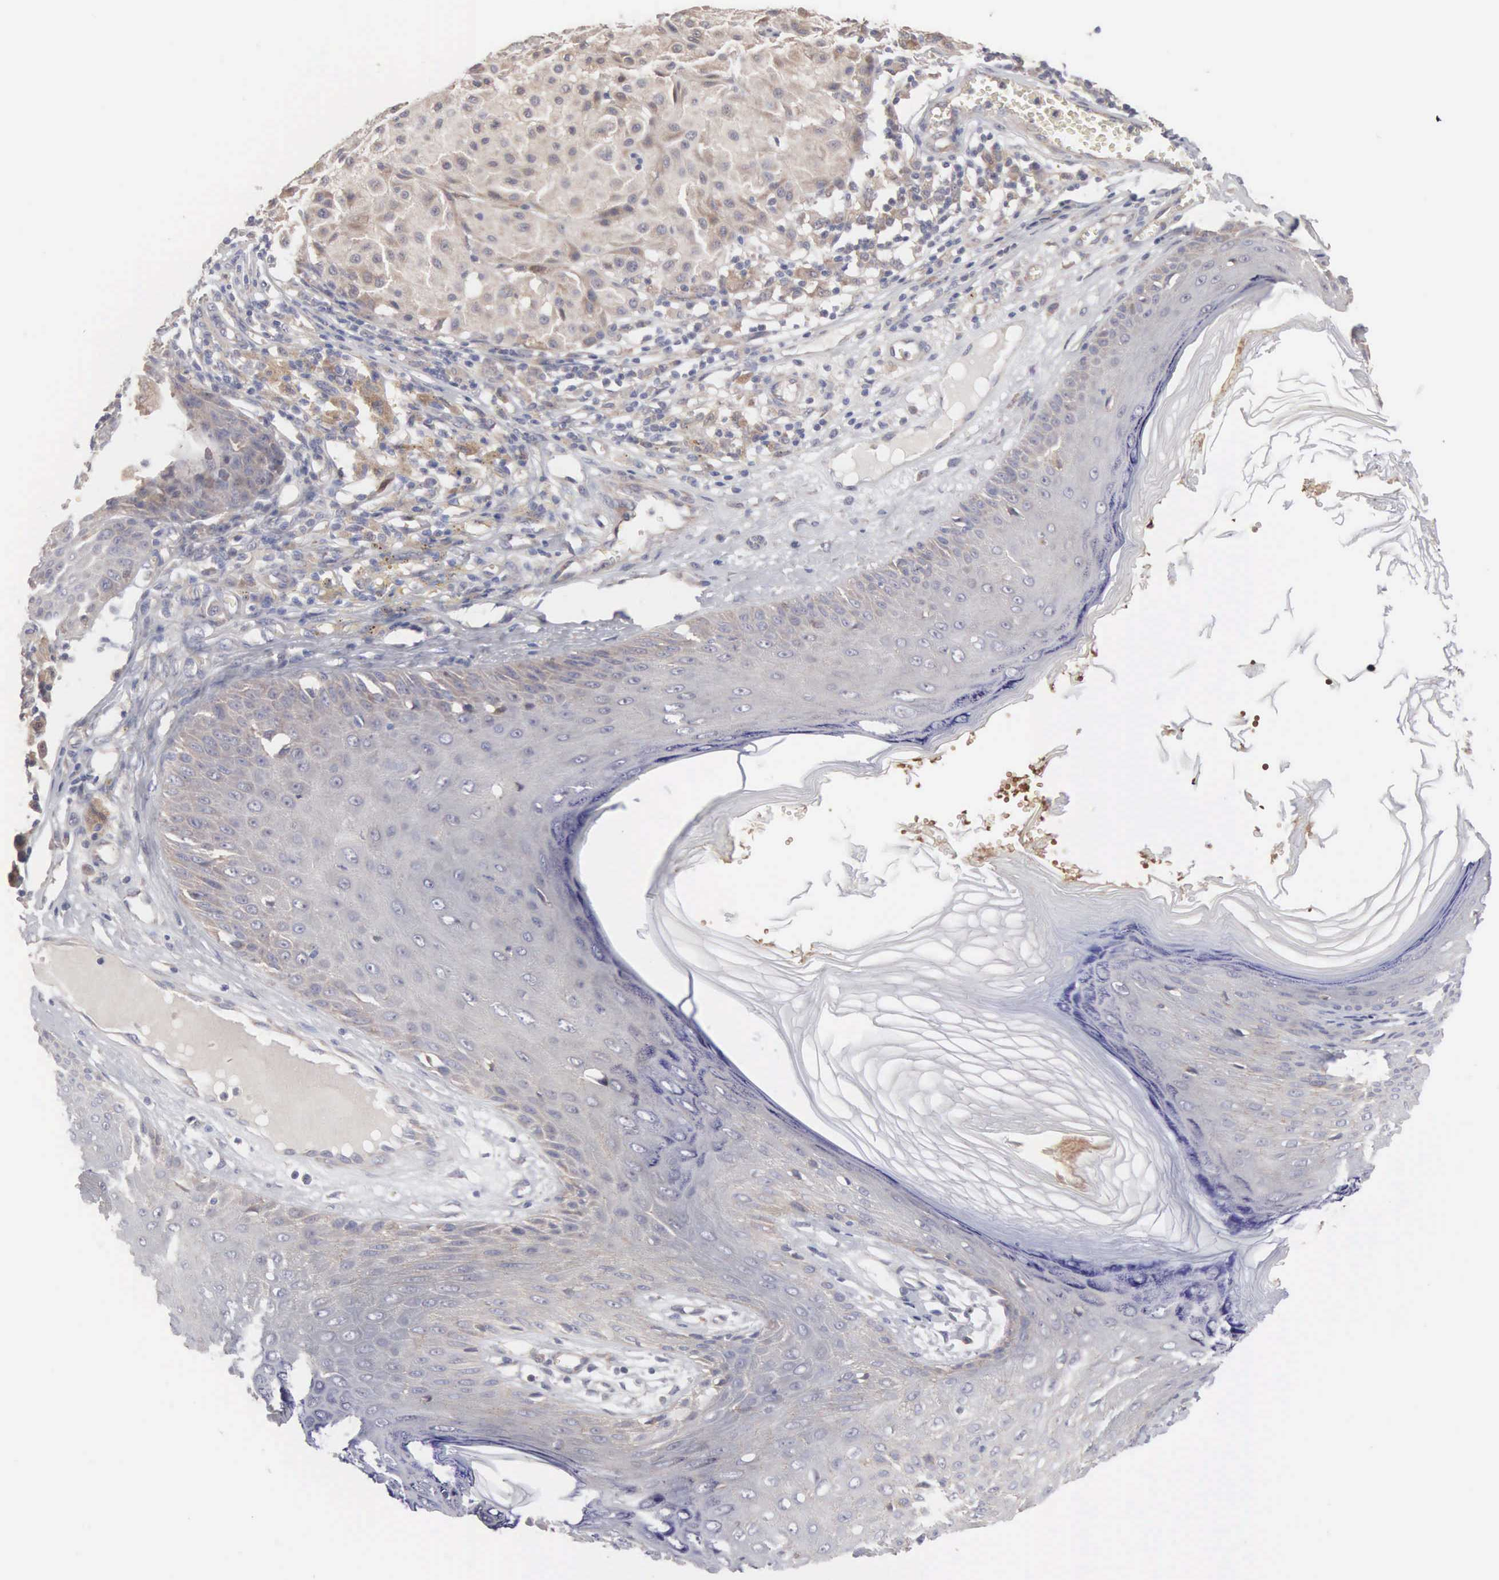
{"staining": {"intensity": "weak", "quantity": "25%-75%", "location": "cytoplasmic/membranous"}, "tissue": "melanoma", "cell_type": "Tumor cells", "image_type": "cancer", "snomed": [{"axis": "morphology", "description": "Malignant melanoma, NOS"}, {"axis": "topography", "description": "Skin"}], "caption": "Immunohistochemistry image of neoplastic tissue: malignant melanoma stained using immunohistochemistry displays low levels of weak protein expression localized specifically in the cytoplasmic/membranous of tumor cells, appearing as a cytoplasmic/membranous brown color.", "gene": "INF2", "patient": {"sex": "male", "age": 36}}